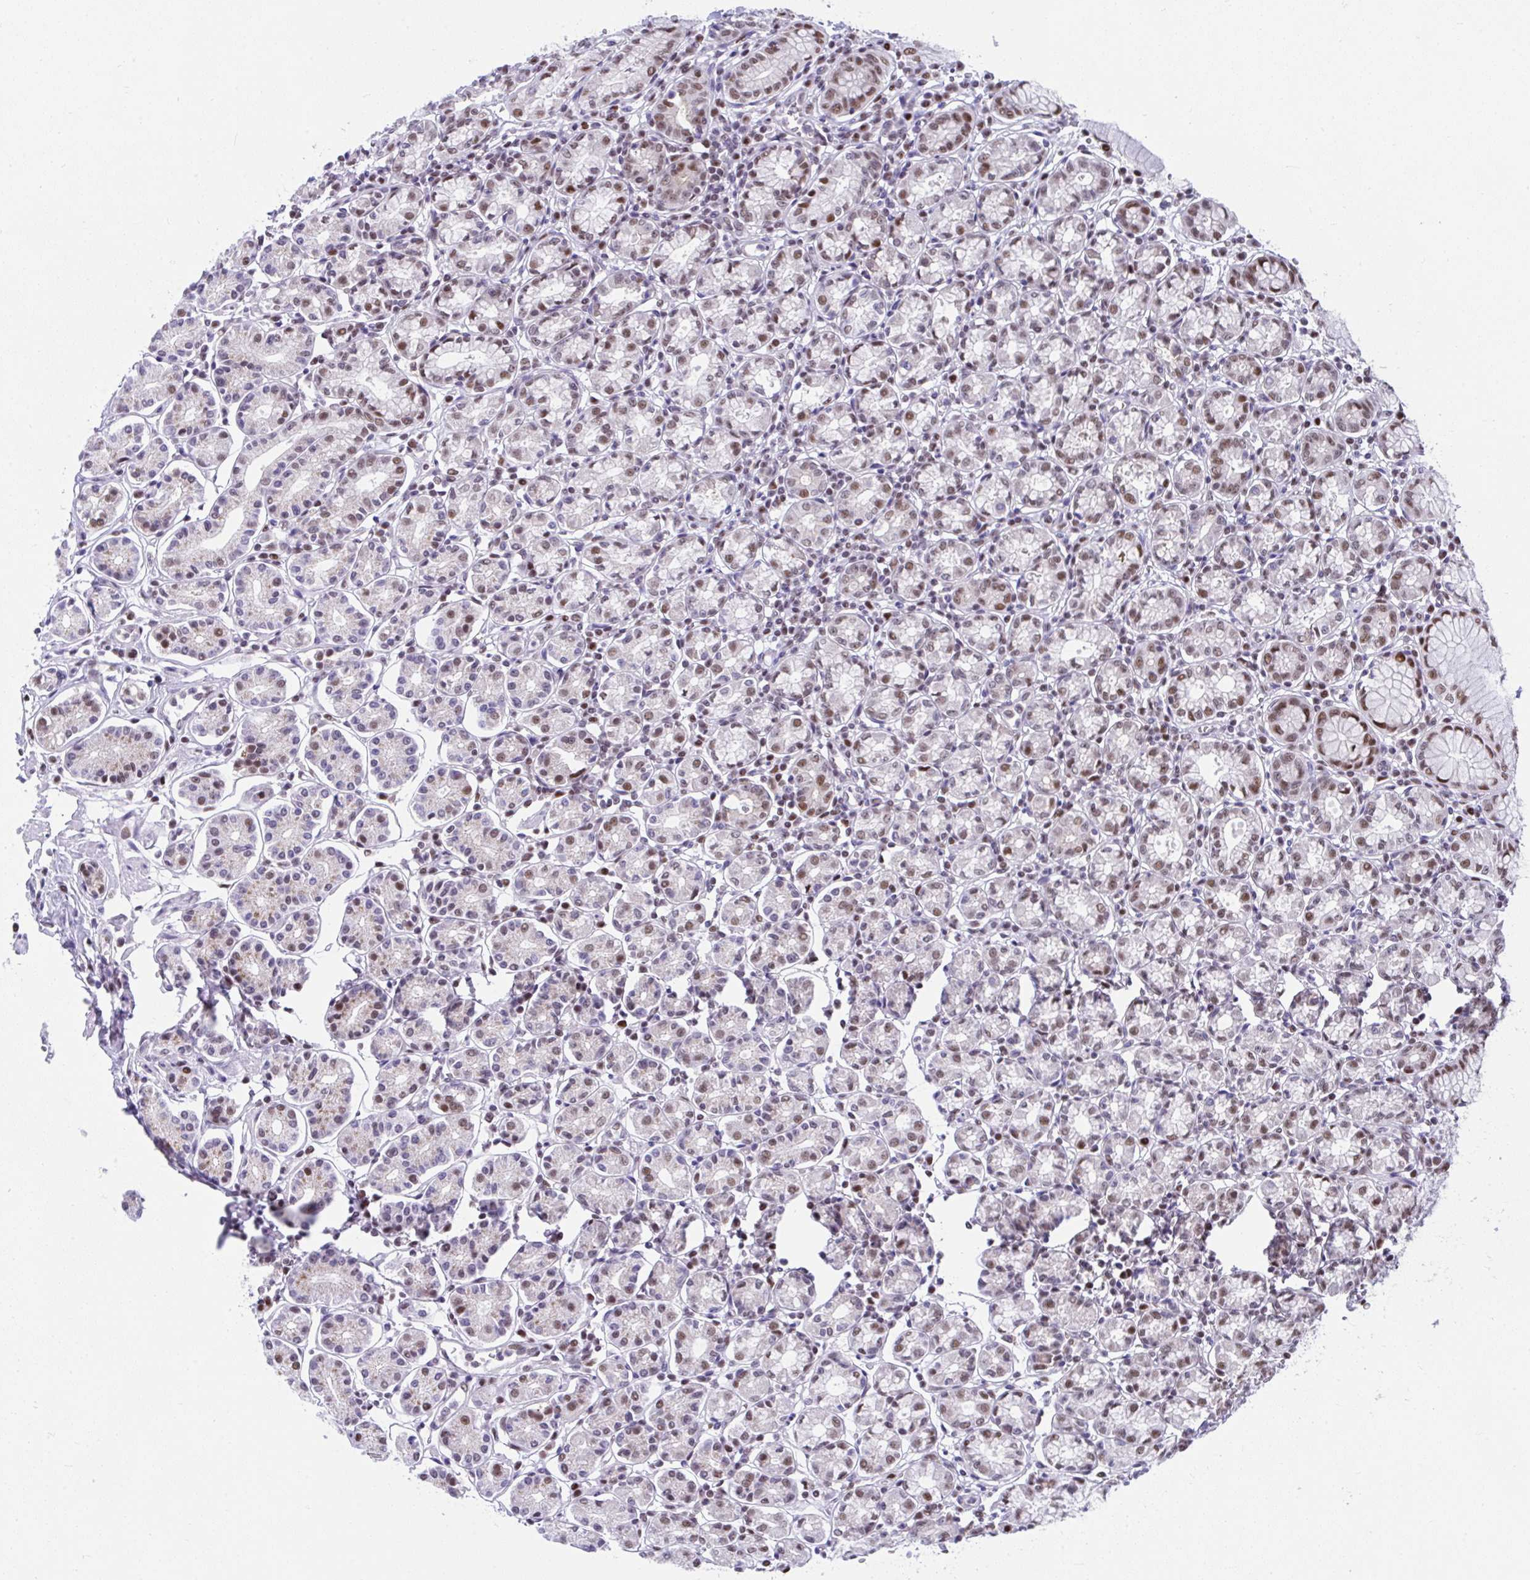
{"staining": {"intensity": "moderate", "quantity": "25%-75%", "location": "nuclear"}, "tissue": "stomach", "cell_type": "Glandular cells", "image_type": "normal", "snomed": [{"axis": "morphology", "description": "Normal tissue, NOS"}, {"axis": "topography", "description": "Stomach"}], "caption": "Protein expression analysis of benign stomach reveals moderate nuclear positivity in approximately 25%-75% of glandular cells.", "gene": "SLC35C2", "patient": {"sex": "female", "age": 62}}